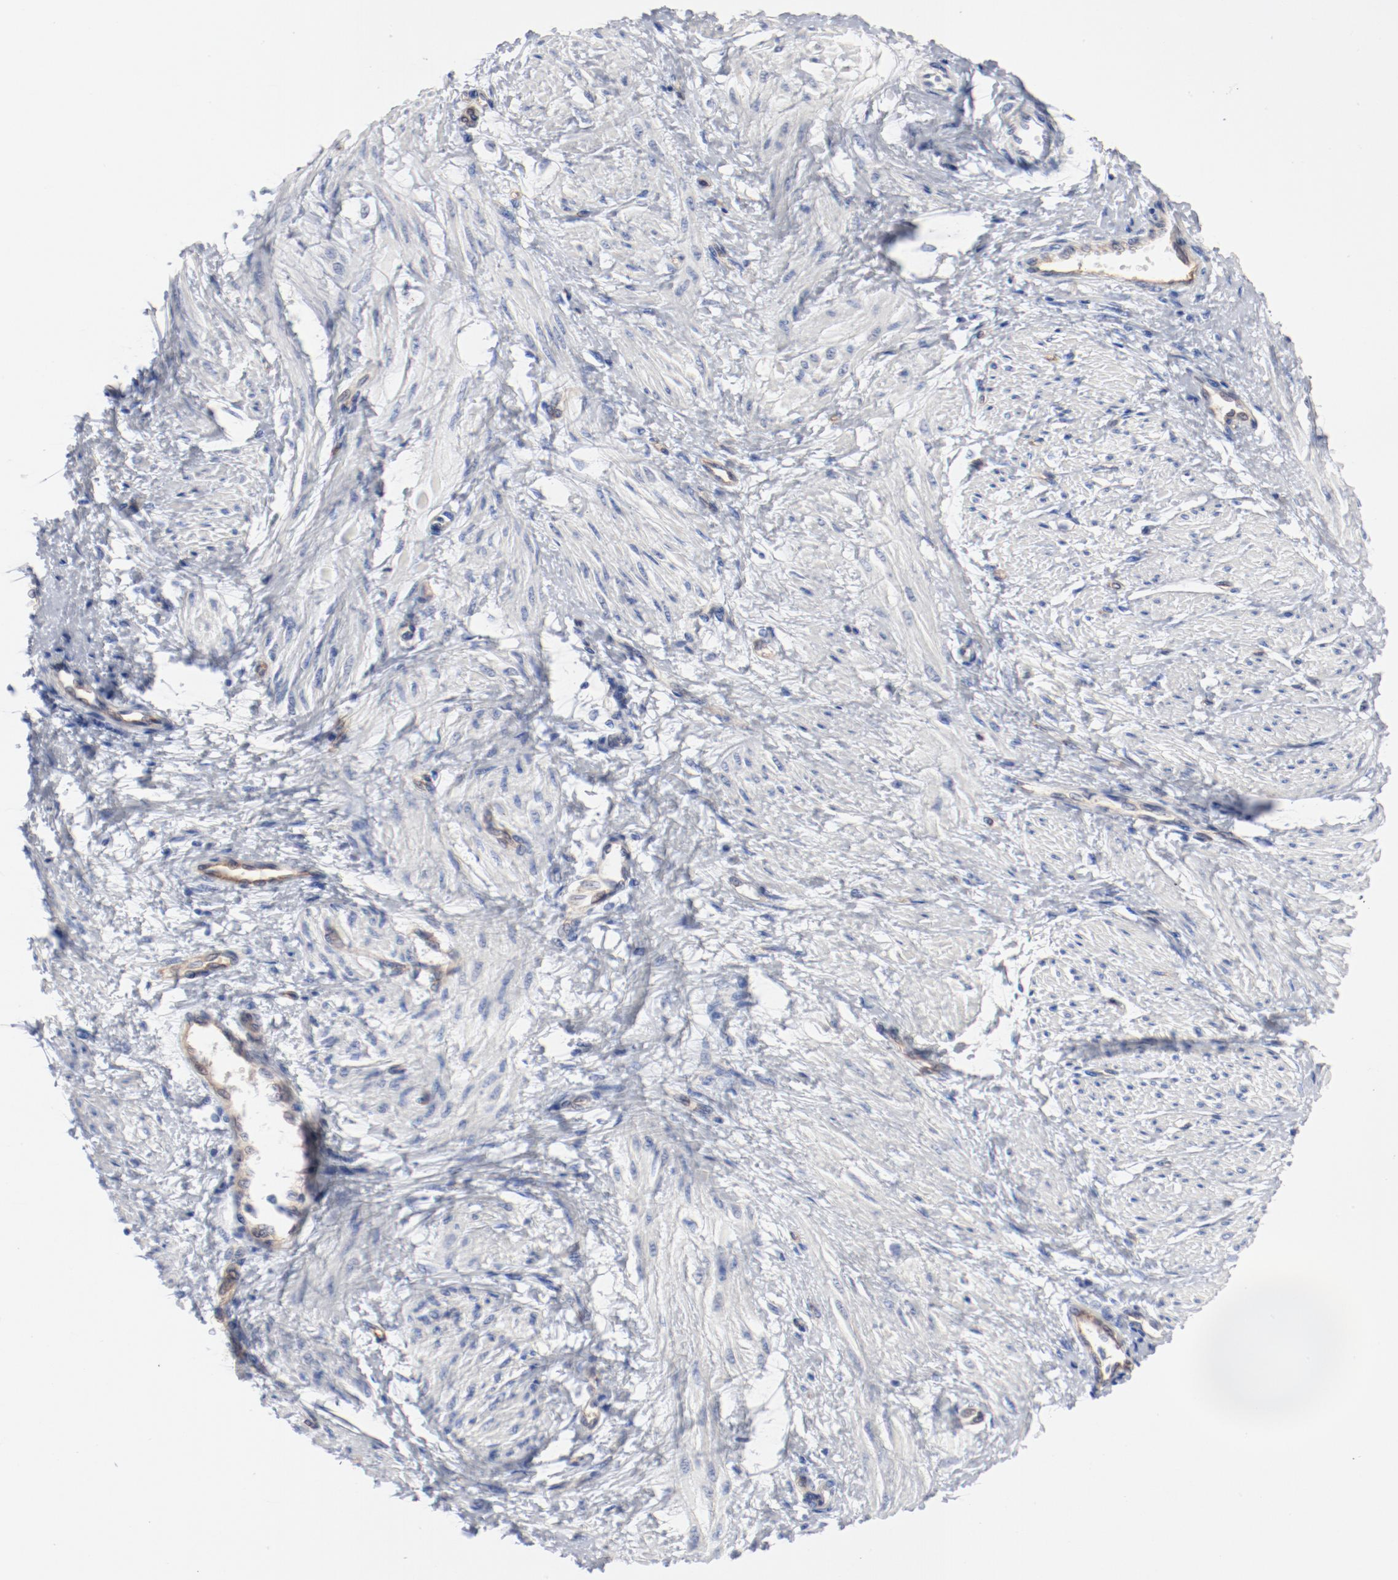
{"staining": {"intensity": "negative", "quantity": "none", "location": "none"}, "tissue": "smooth muscle", "cell_type": "Smooth muscle cells", "image_type": "normal", "snomed": [{"axis": "morphology", "description": "Normal tissue, NOS"}, {"axis": "topography", "description": "Smooth muscle"}, {"axis": "topography", "description": "Uterus"}], "caption": "Immunohistochemistry photomicrograph of unremarkable human smooth muscle stained for a protein (brown), which exhibits no expression in smooth muscle cells.", "gene": "SHANK3", "patient": {"sex": "female", "age": 39}}